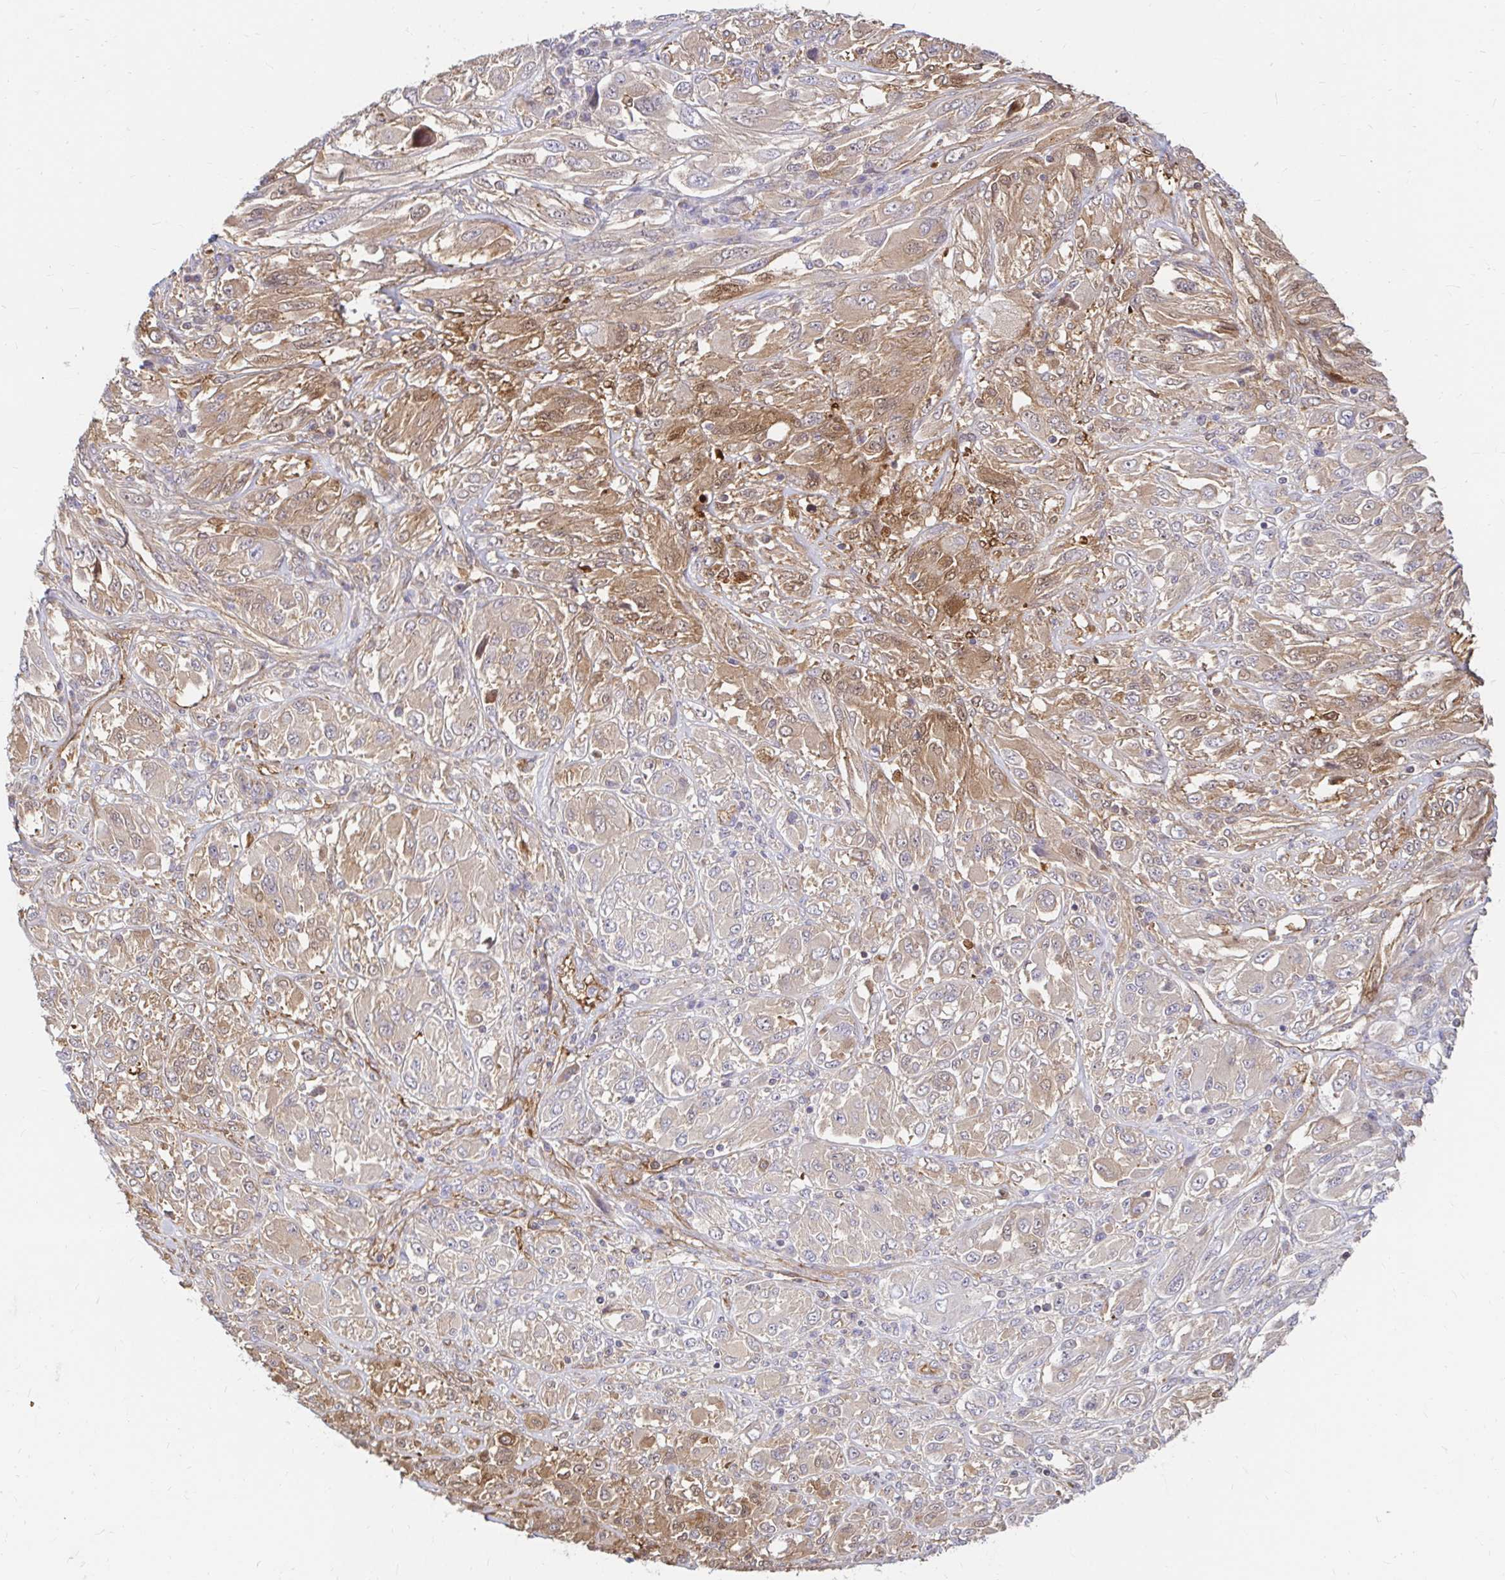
{"staining": {"intensity": "weak", "quantity": "<25%", "location": "cytoplasmic/membranous,nuclear"}, "tissue": "melanoma", "cell_type": "Tumor cells", "image_type": "cancer", "snomed": [{"axis": "morphology", "description": "Malignant melanoma, NOS"}, {"axis": "topography", "description": "Skin"}], "caption": "Immunohistochemistry of melanoma shows no expression in tumor cells. (DAB immunohistochemistry (IHC) visualized using brightfield microscopy, high magnification).", "gene": "ITGA2", "patient": {"sex": "female", "age": 91}}